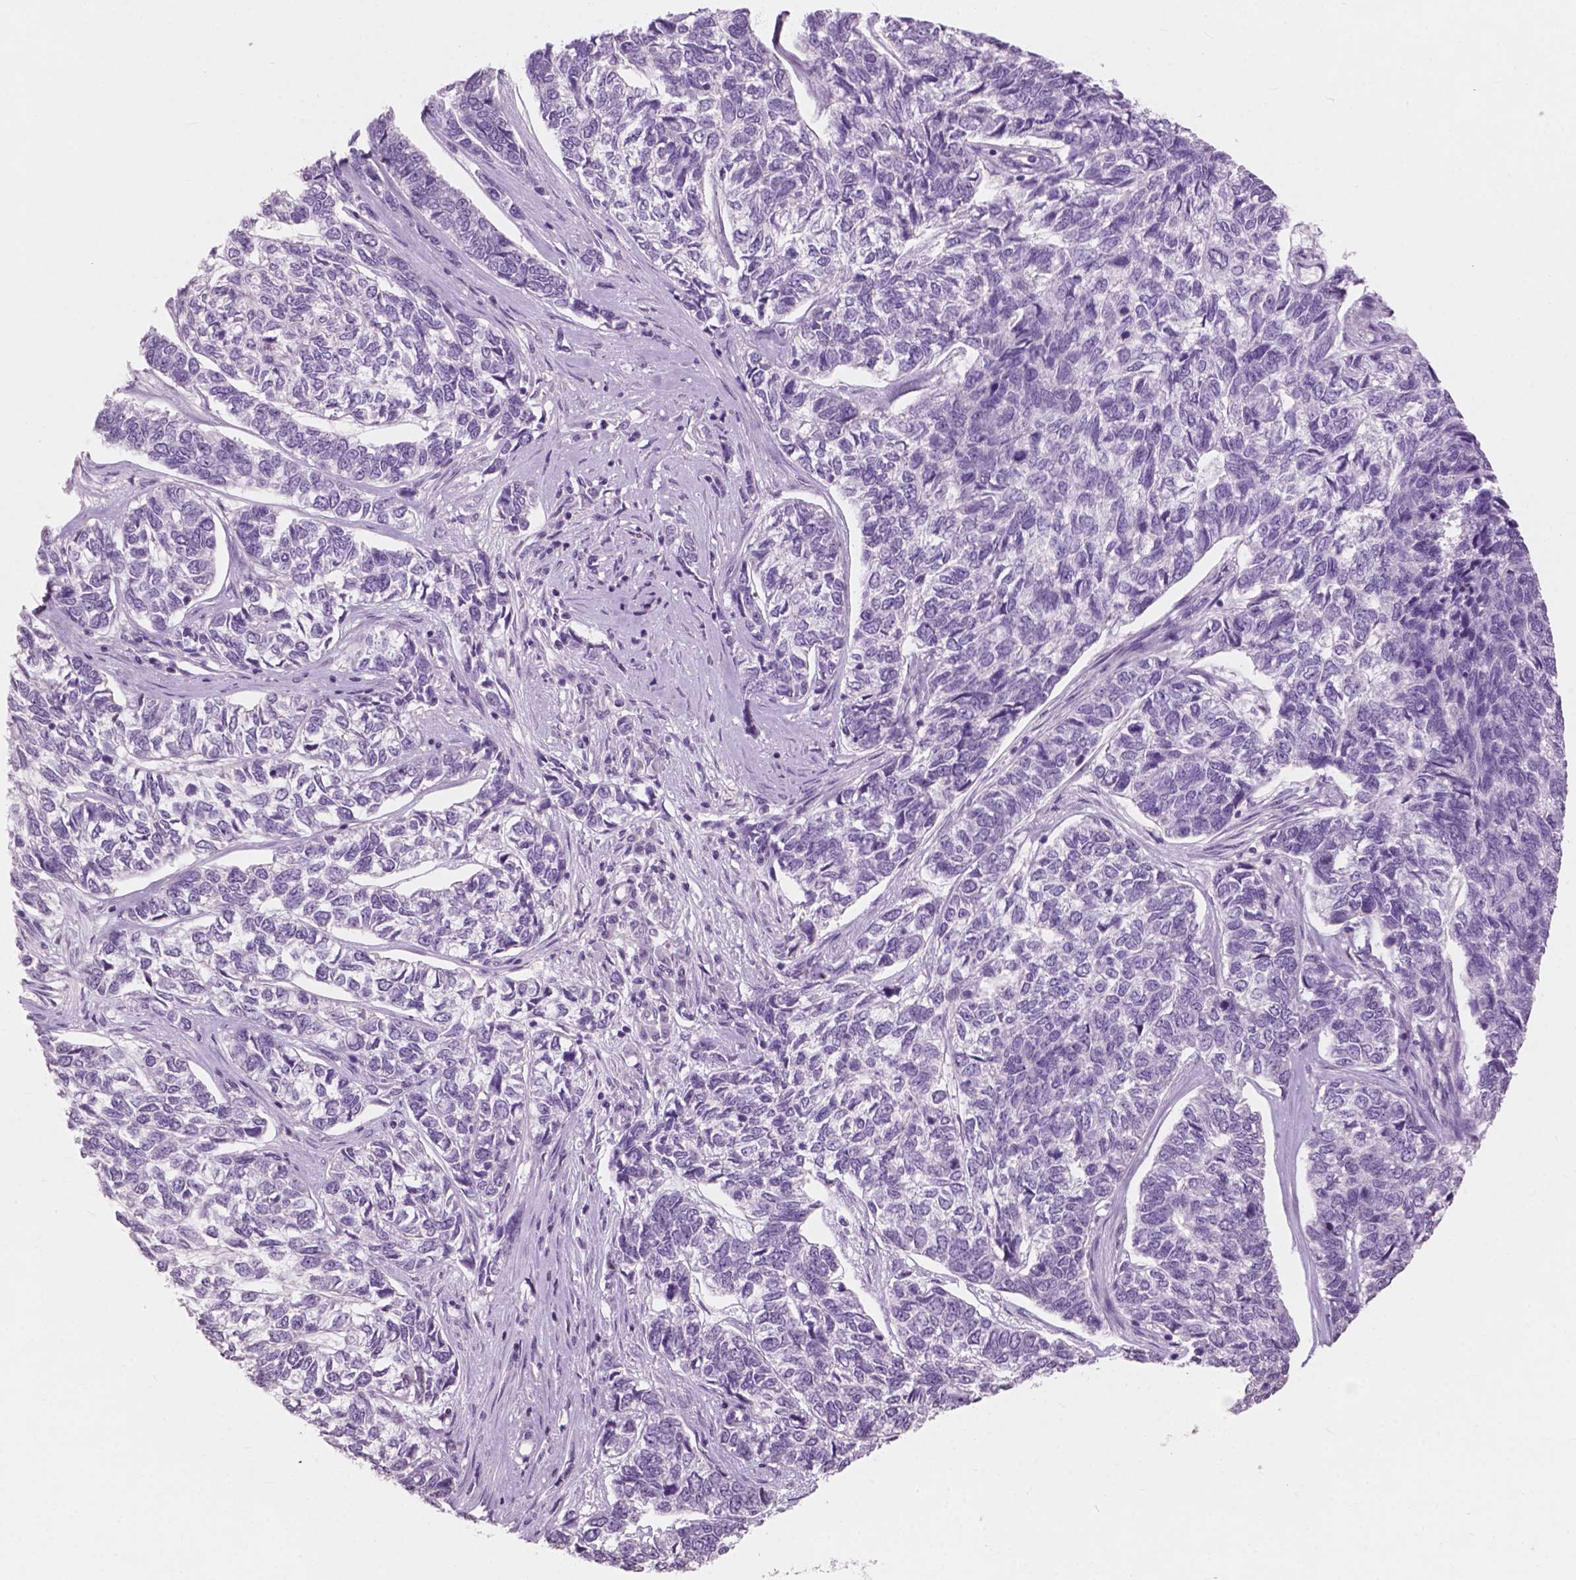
{"staining": {"intensity": "negative", "quantity": "none", "location": "none"}, "tissue": "skin cancer", "cell_type": "Tumor cells", "image_type": "cancer", "snomed": [{"axis": "morphology", "description": "Basal cell carcinoma"}, {"axis": "topography", "description": "Skin"}], "caption": "Immunohistochemical staining of skin cancer (basal cell carcinoma) demonstrates no significant staining in tumor cells.", "gene": "AWAT1", "patient": {"sex": "female", "age": 65}}